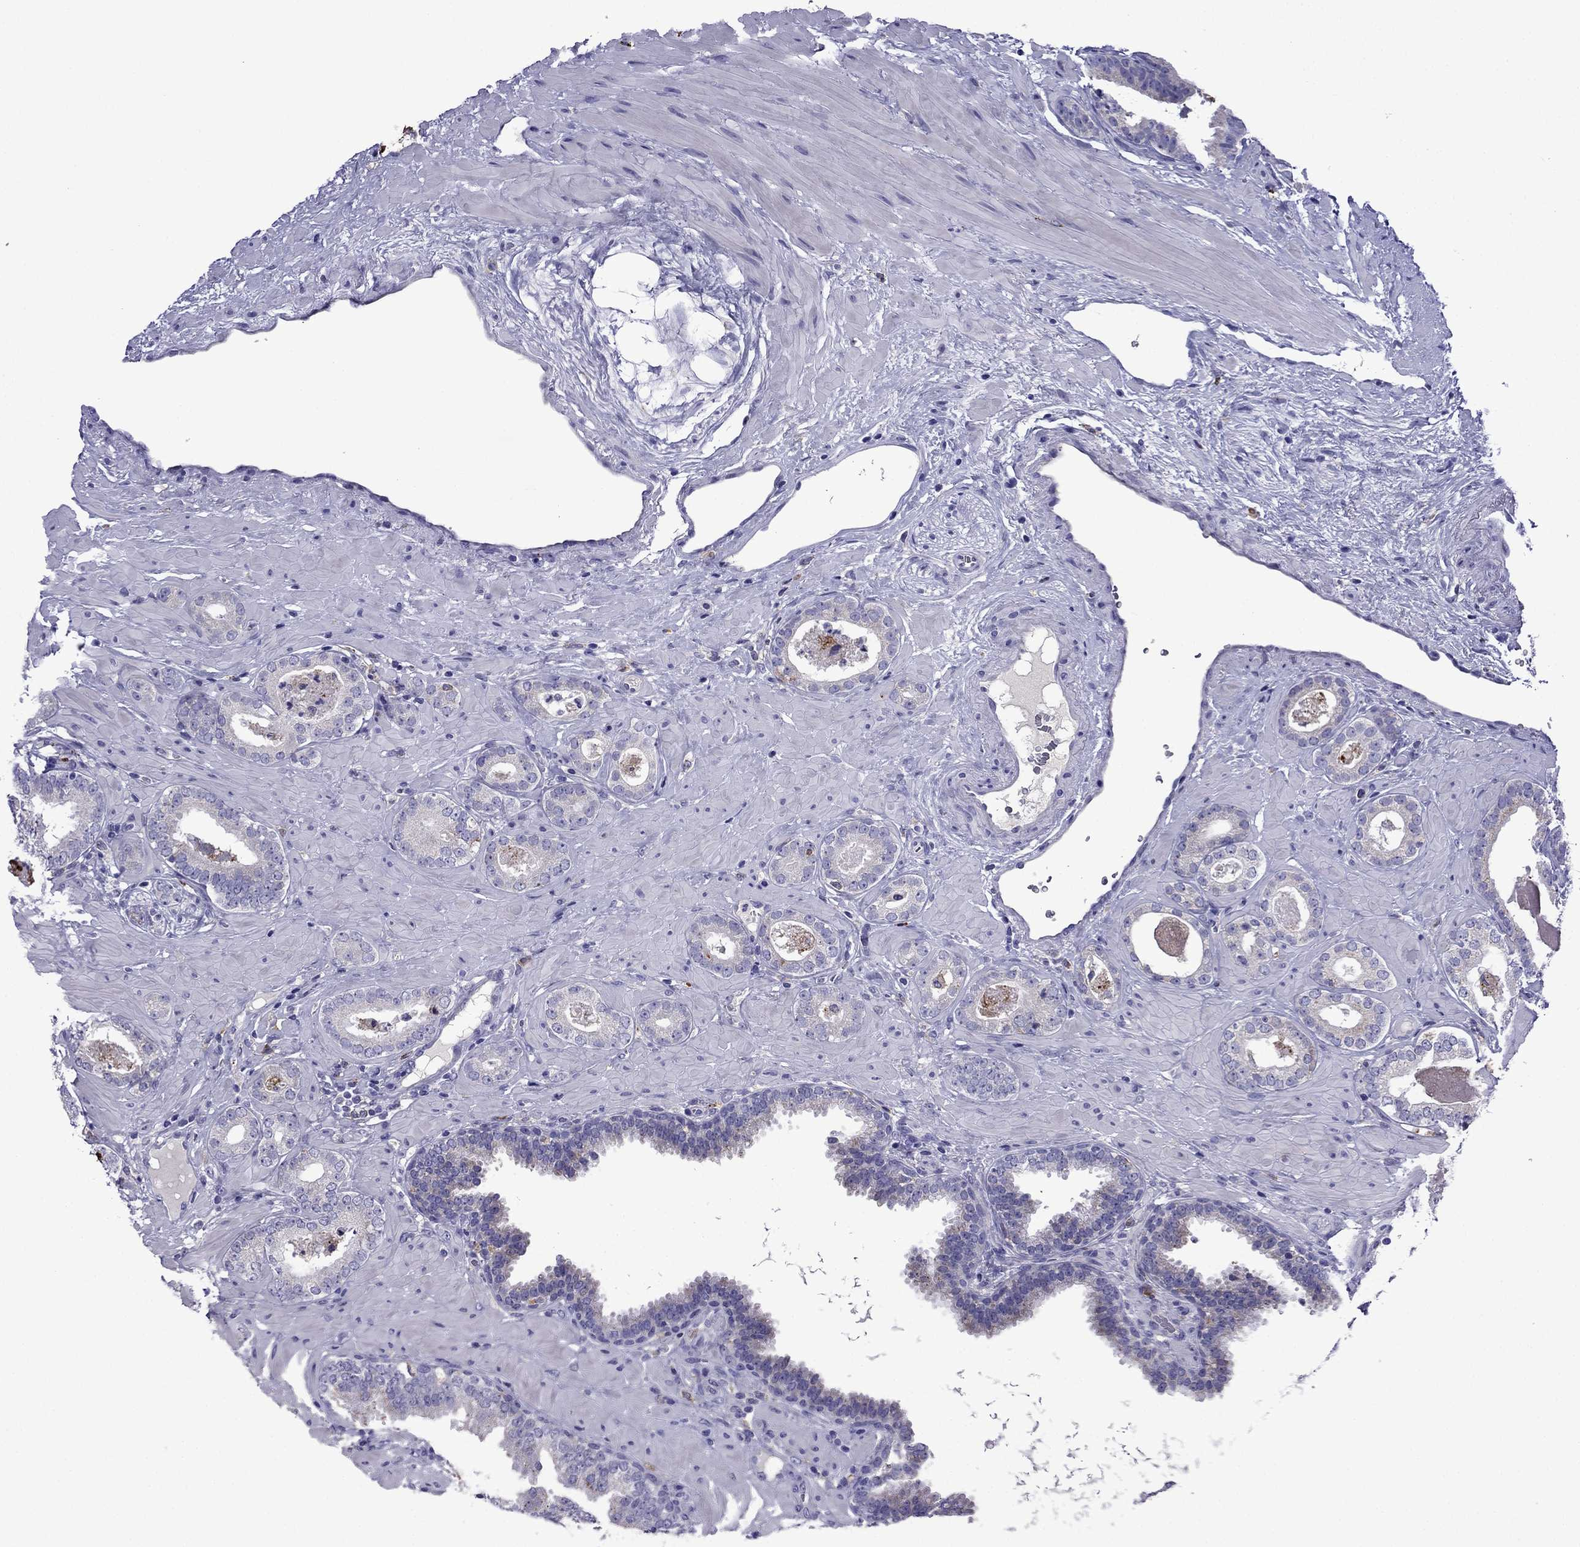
{"staining": {"intensity": "negative", "quantity": "none", "location": "none"}, "tissue": "prostate cancer", "cell_type": "Tumor cells", "image_type": "cancer", "snomed": [{"axis": "morphology", "description": "Adenocarcinoma, Low grade"}, {"axis": "topography", "description": "Prostate"}], "caption": "A photomicrograph of prostate cancer stained for a protein shows no brown staining in tumor cells.", "gene": "TSSK4", "patient": {"sex": "male", "age": 60}}